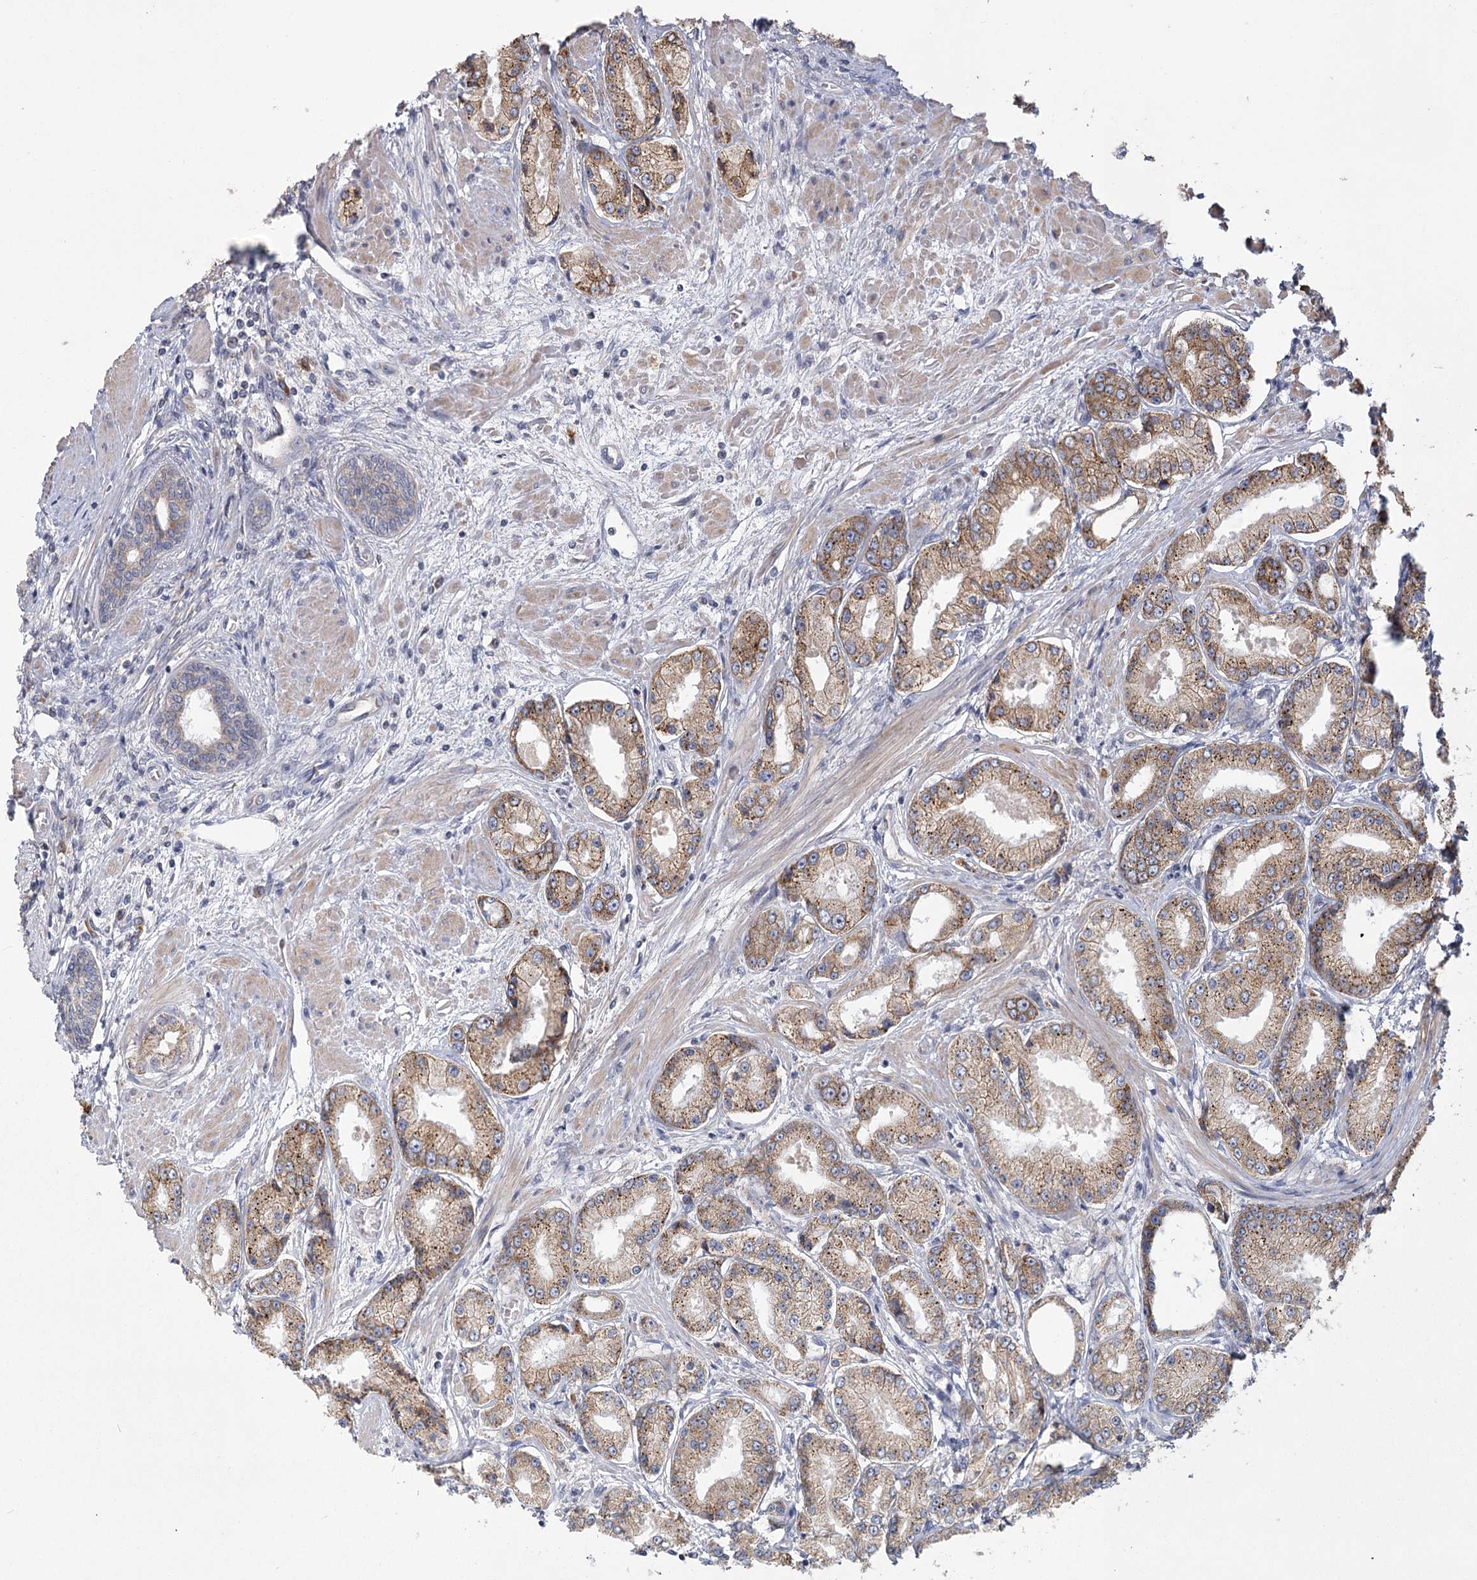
{"staining": {"intensity": "moderate", "quantity": ">75%", "location": "cytoplasmic/membranous"}, "tissue": "prostate cancer", "cell_type": "Tumor cells", "image_type": "cancer", "snomed": [{"axis": "morphology", "description": "Adenocarcinoma, High grade"}, {"axis": "topography", "description": "Prostate"}], "caption": "IHC staining of prostate cancer, which exhibits medium levels of moderate cytoplasmic/membranous positivity in approximately >75% of tumor cells indicating moderate cytoplasmic/membranous protein expression. The staining was performed using DAB (3,3'-diaminobenzidine) (brown) for protein detection and nuclei were counterstained in hematoxylin (blue).", "gene": "CNTLN", "patient": {"sex": "male", "age": 59}}